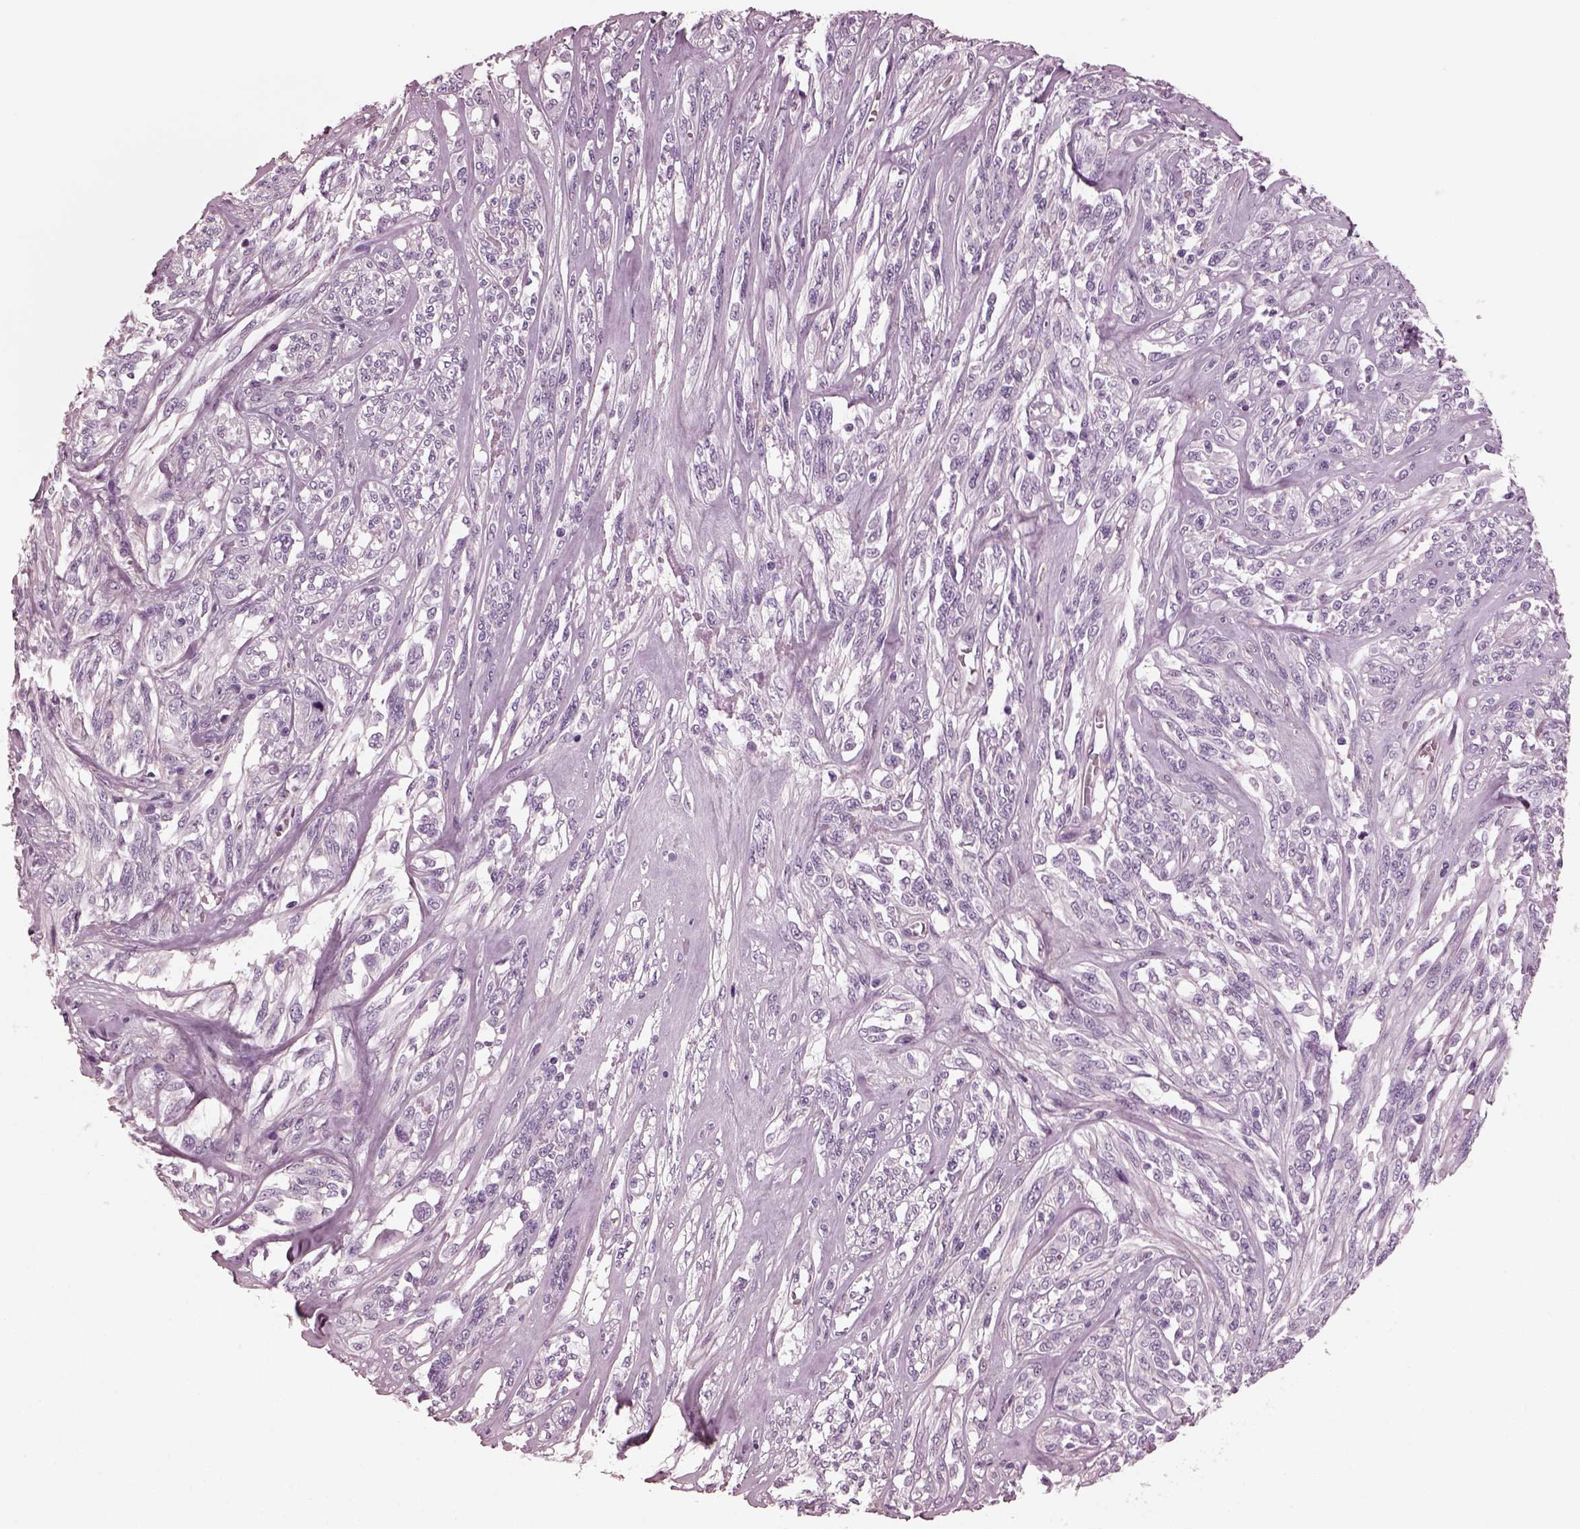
{"staining": {"intensity": "negative", "quantity": "none", "location": "none"}, "tissue": "melanoma", "cell_type": "Tumor cells", "image_type": "cancer", "snomed": [{"axis": "morphology", "description": "Malignant melanoma, NOS"}, {"axis": "topography", "description": "Skin"}], "caption": "Malignant melanoma was stained to show a protein in brown. There is no significant expression in tumor cells.", "gene": "CGA", "patient": {"sex": "female", "age": 91}}